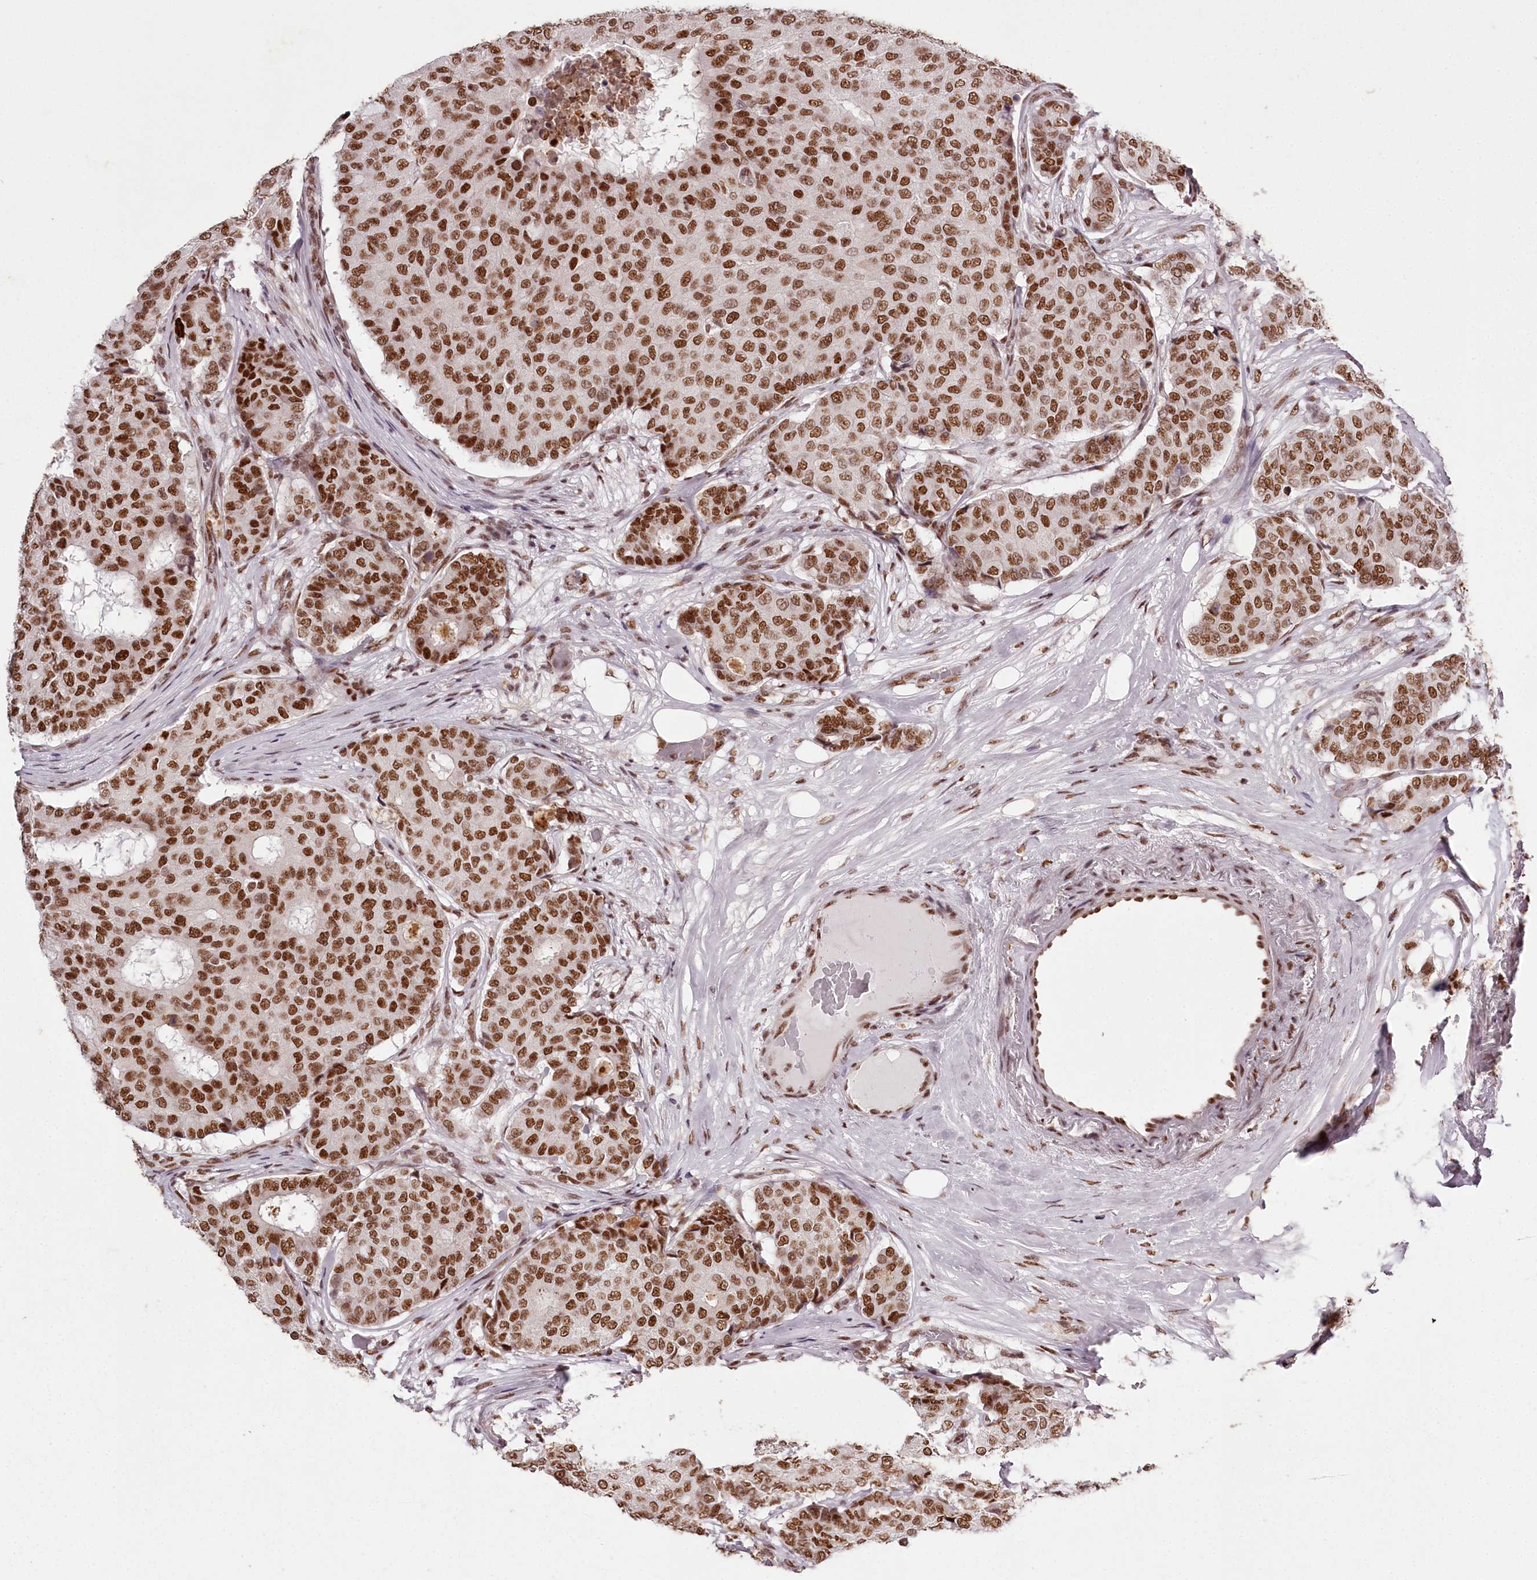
{"staining": {"intensity": "moderate", "quantity": ">75%", "location": "nuclear"}, "tissue": "breast cancer", "cell_type": "Tumor cells", "image_type": "cancer", "snomed": [{"axis": "morphology", "description": "Duct carcinoma"}, {"axis": "topography", "description": "Breast"}], "caption": "There is medium levels of moderate nuclear positivity in tumor cells of breast cancer, as demonstrated by immunohistochemical staining (brown color).", "gene": "PSPC1", "patient": {"sex": "female", "age": 75}}